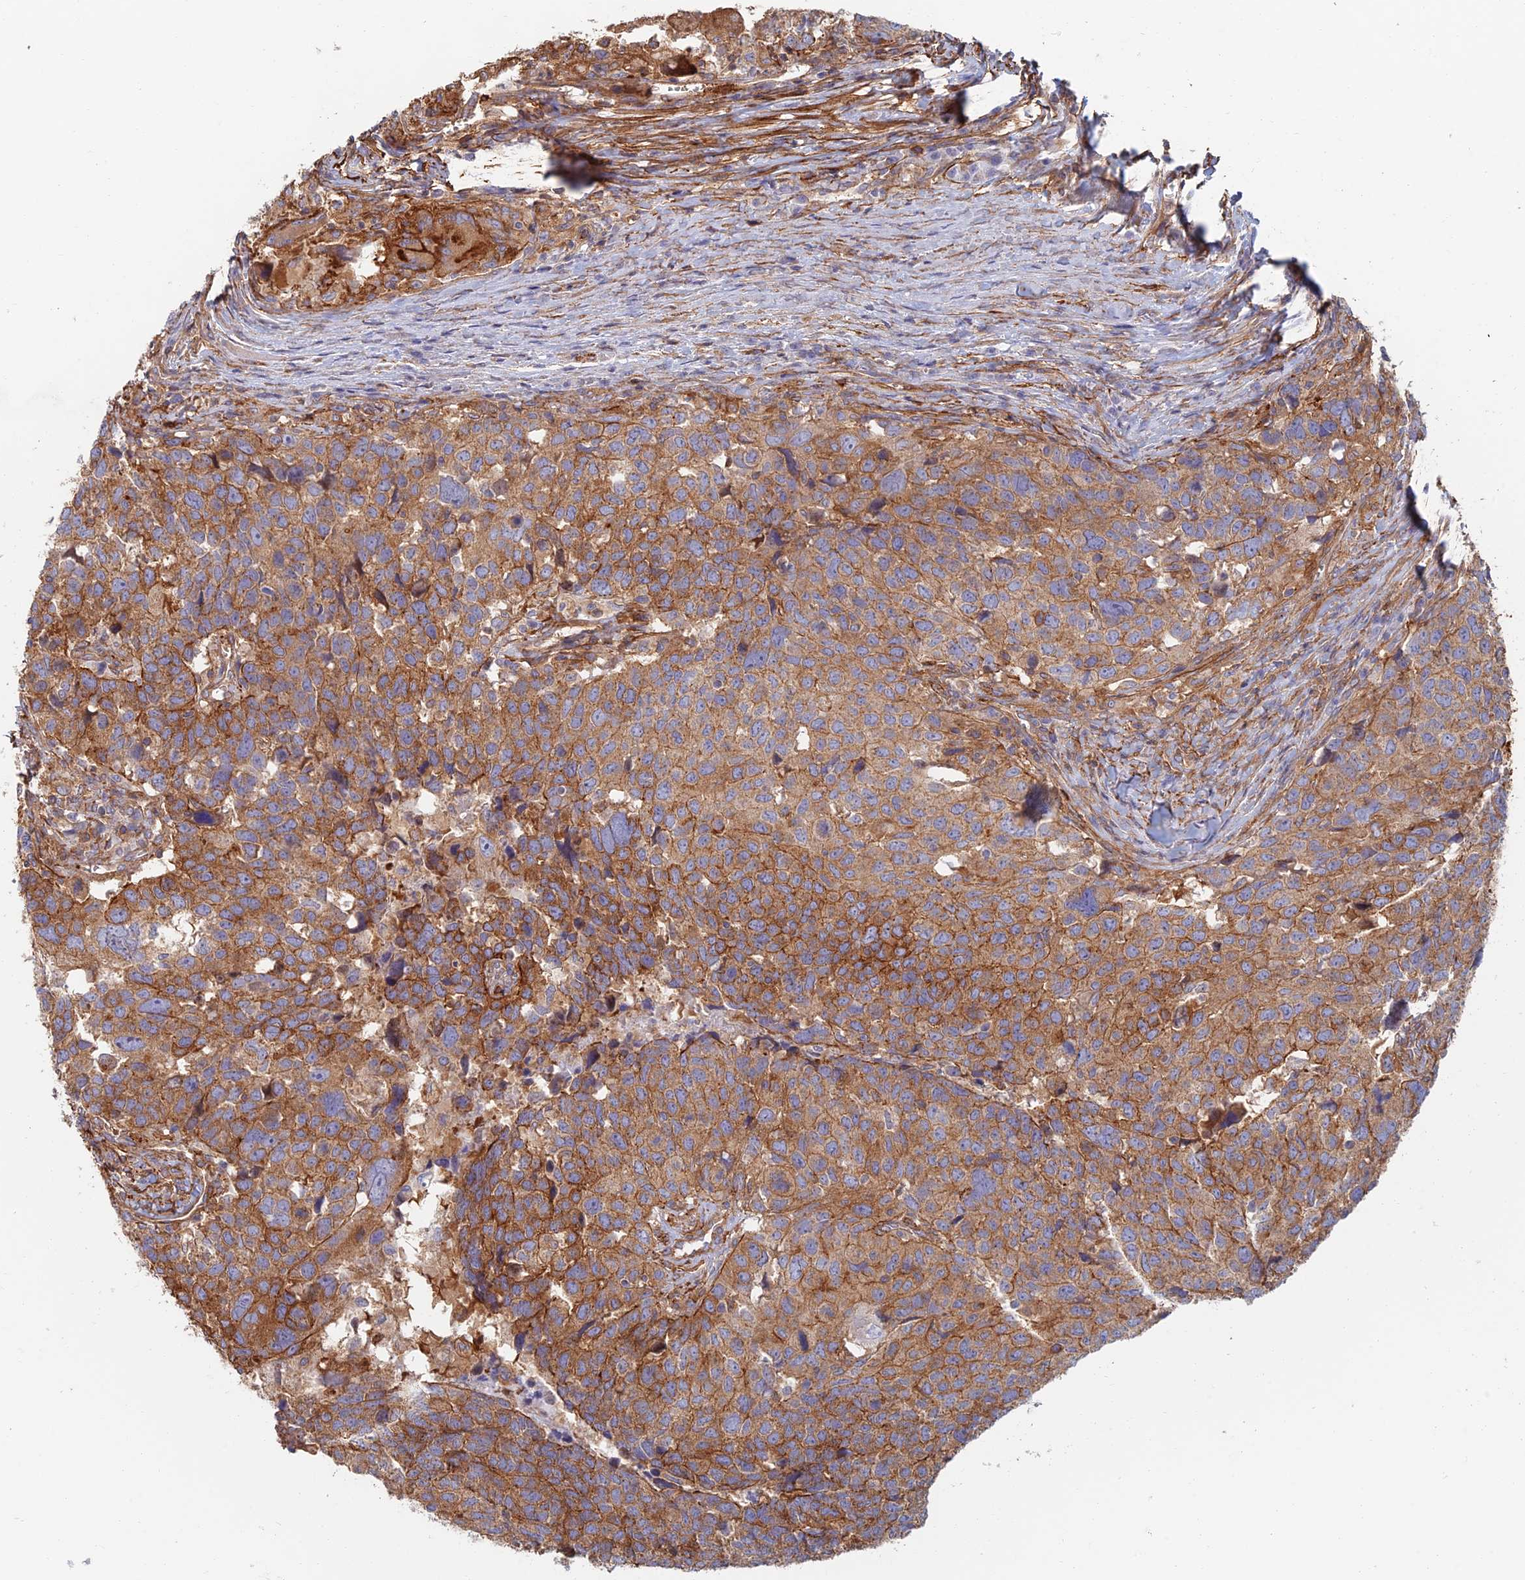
{"staining": {"intensity": "strong", "quantity": "25%-75%", "location": "cytoplasmic/membranous"}, "tissue": "head and neck cancer", "cell_type": "Tumor cells", "image_type": "cancer", "snomed": [{"axis": "morphology", "description": "Squamous cell carcinoma, NOS"}, {"axis": "topography", "description": "Head-Neck"}], "caption": "The photomicrograph shows staining of squamous cell carcinoma (head and neck), revealing strong cytoplasmic/membranous protein staining (brown color) within tumor cells.", "gene": "PAK4", "patient": {"sex": "male", "age": 66}}